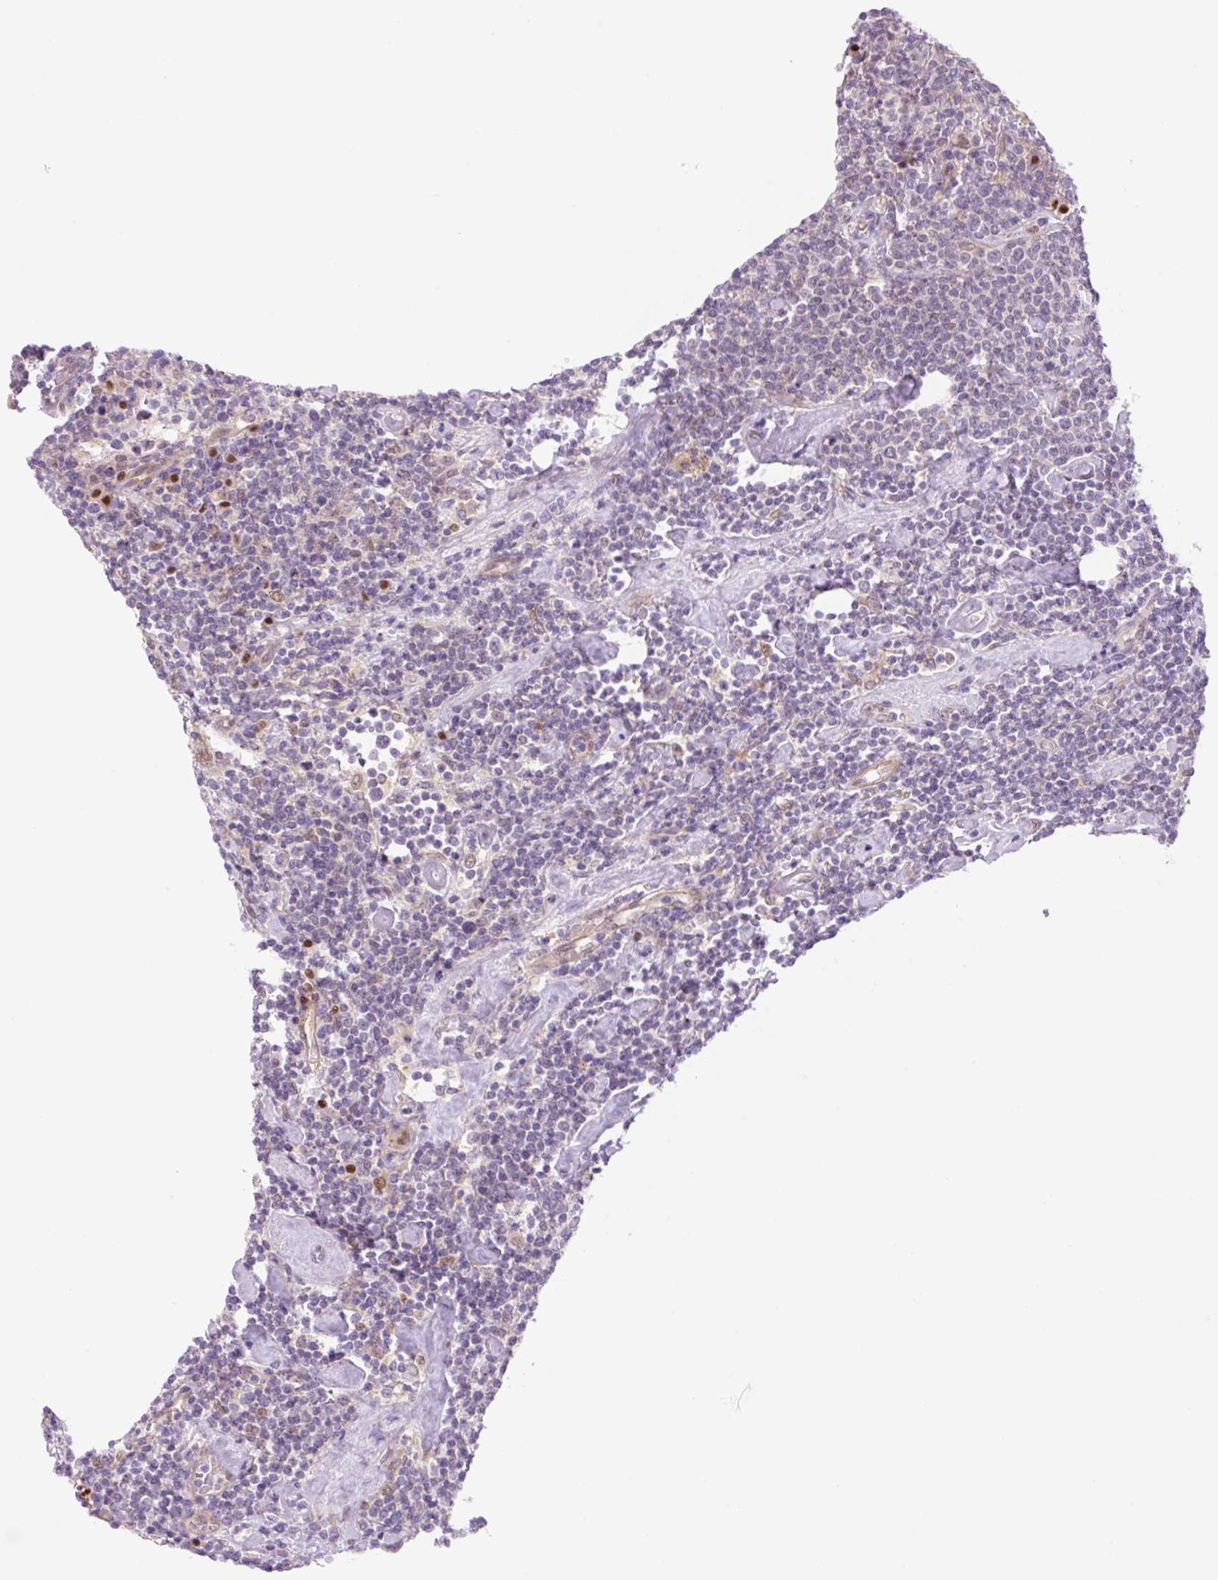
{"staining": {"intensity": "negative", "quantity": "none", "location": "none"}, "tissue": "lymphoma", "cell_type": "Tumor cells", "image_type": "cancer", "snomed": [{"axis": "morphology", "description": "Malignant lymphoma, non-Hodgkin's type, High grade"}, {"axis": "topography", "description": "Lymph node"}], "caption": "Malignant lymphoma, non-Hodgkin's type (high-grade) was stained to show a protein in brown. There is no significant positivity in tumor cells.", "gene": "NLRP5", "patient": {"sex": "male", "age": 61}}